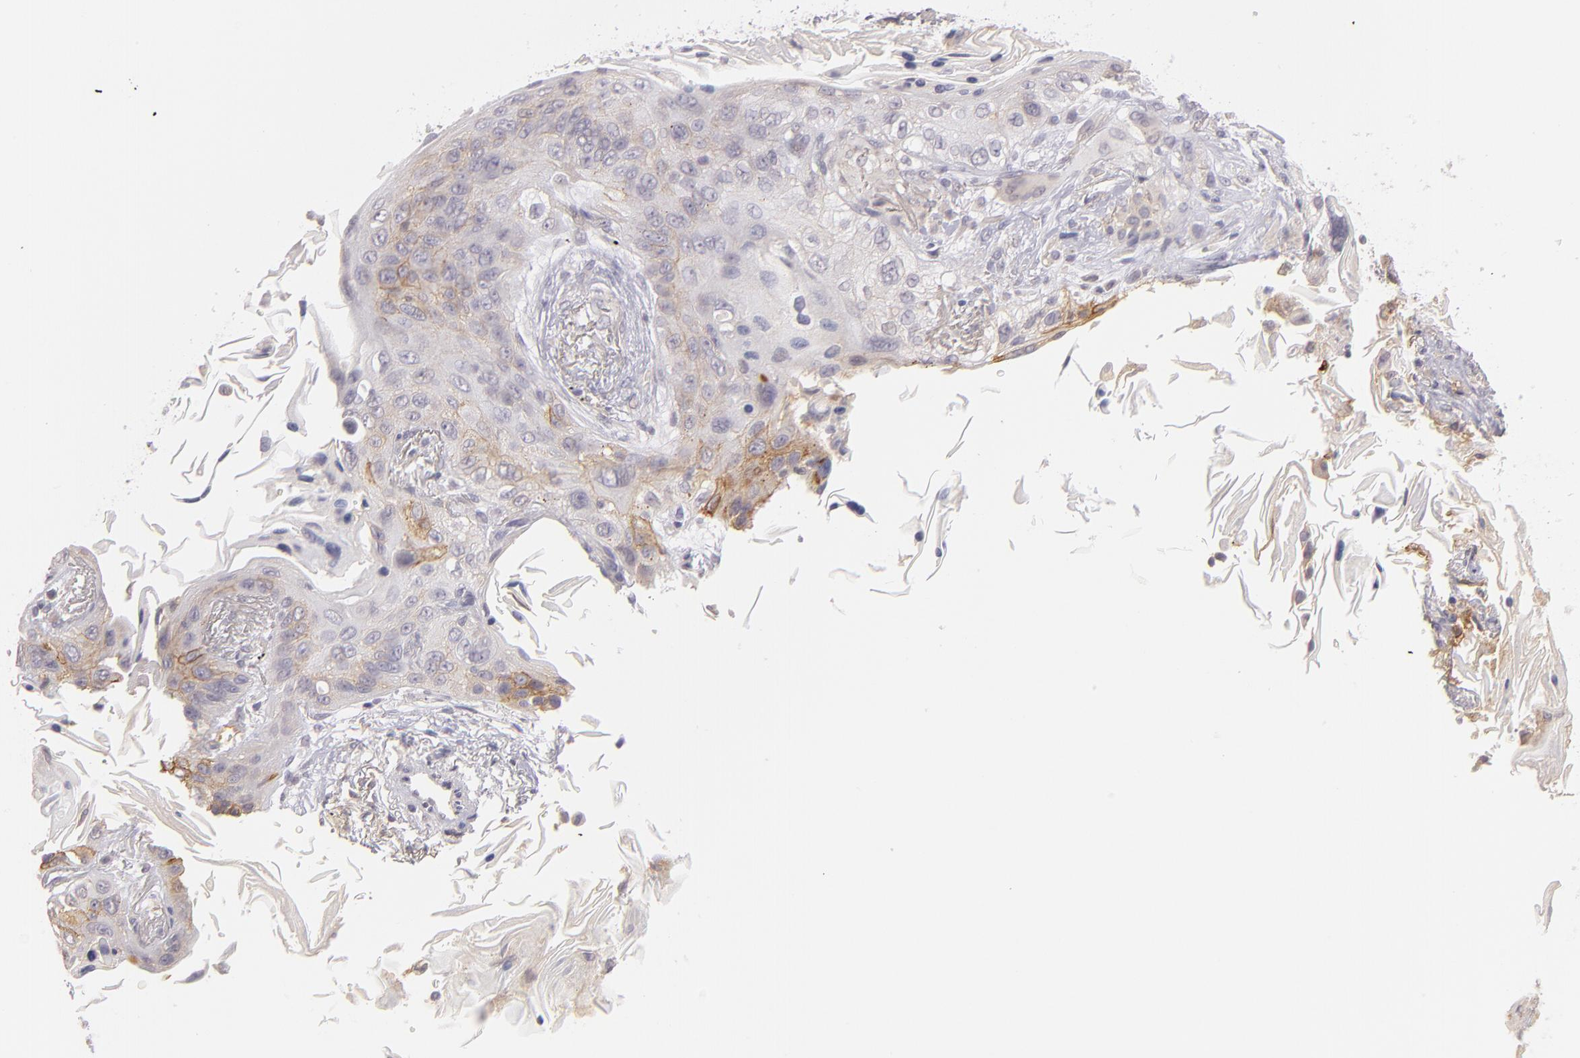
{"staining": {"intensity": "moderate", "quantity": "25%-75%", "location": "cytoplasmic/membranous"}, "tissue": "lung cancer", "cell_type": "Tumor cells", "image_type": "cancer", "snomed": [{"axis": "morphology", "description": "Squamous cell carcinoma, NOS"}, {"axis": "topography", "description": "Lung"}], "caption": "Brown immunohistochemical staining in human lung cancer demonstrates moderate cytoplasmic/membranous positivity in about 25%-75% of tumor cells.", "gene": "THBD", "patient": {"sex": "female", "age": 67}}